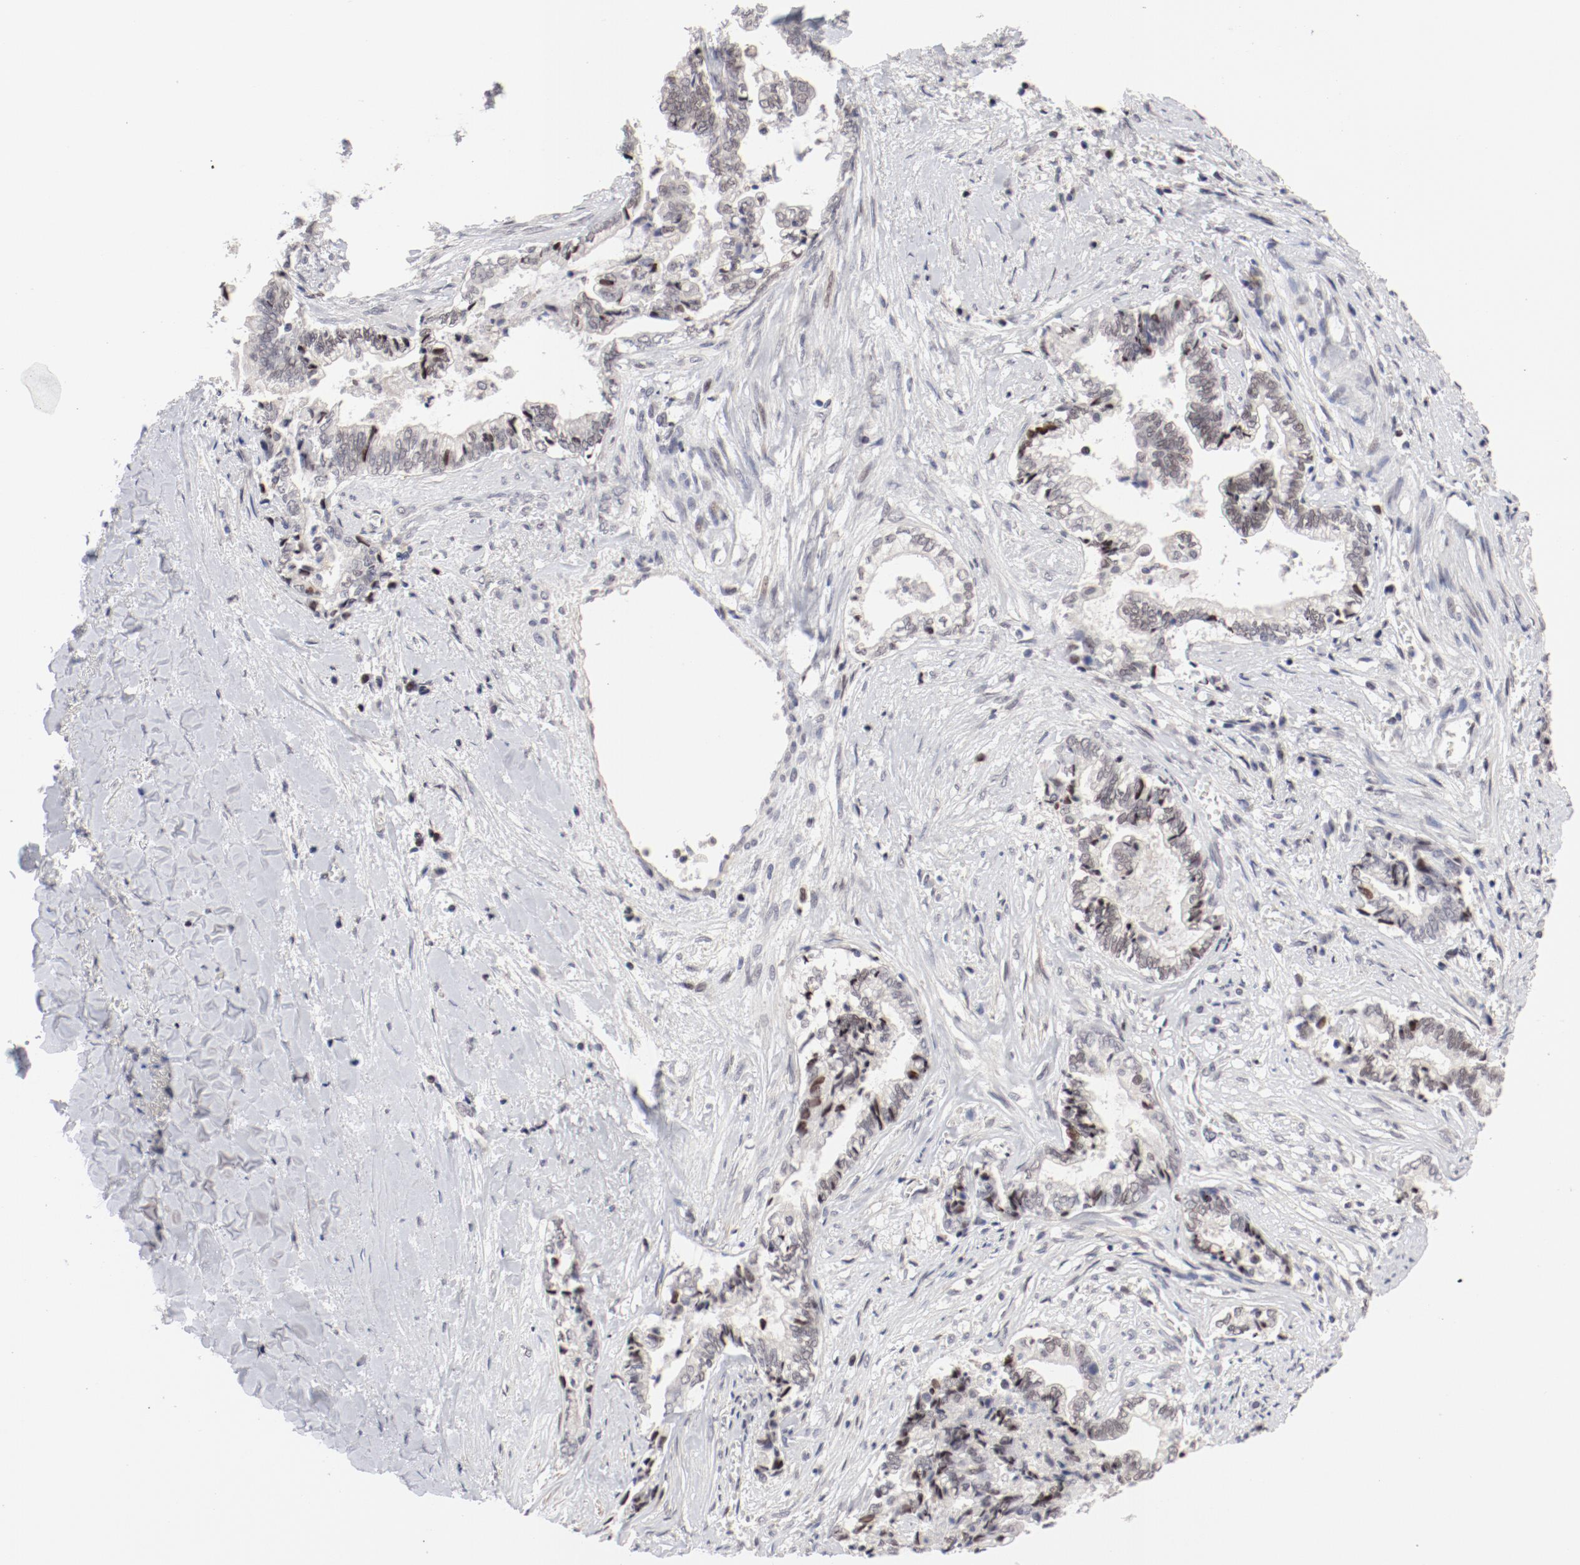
{"staining": {"intensity": "weak", "quantity": "25%-75%", "location": "nuclear"}, "tissue": "liver cancer", "cell_type": "Tumor cells", "image_type": "cancer", "snomed": [{"axis": "morphology", "description": "Cholangiocarcinoma"}, {"axis": "topography", "description": "Liver"}], "caption": "Immunohistochemistry (IHC) histopathology image of neoplastic tissue: human liver cancer stained using immunohistochemistry (IHC) reveals low levels of weak protein expression localized specifically in the nuclear of tumor cells, appearing as a nuclear brown color.", "gene": "FSCB", "patient": {"sex": "male", "age": 57}}